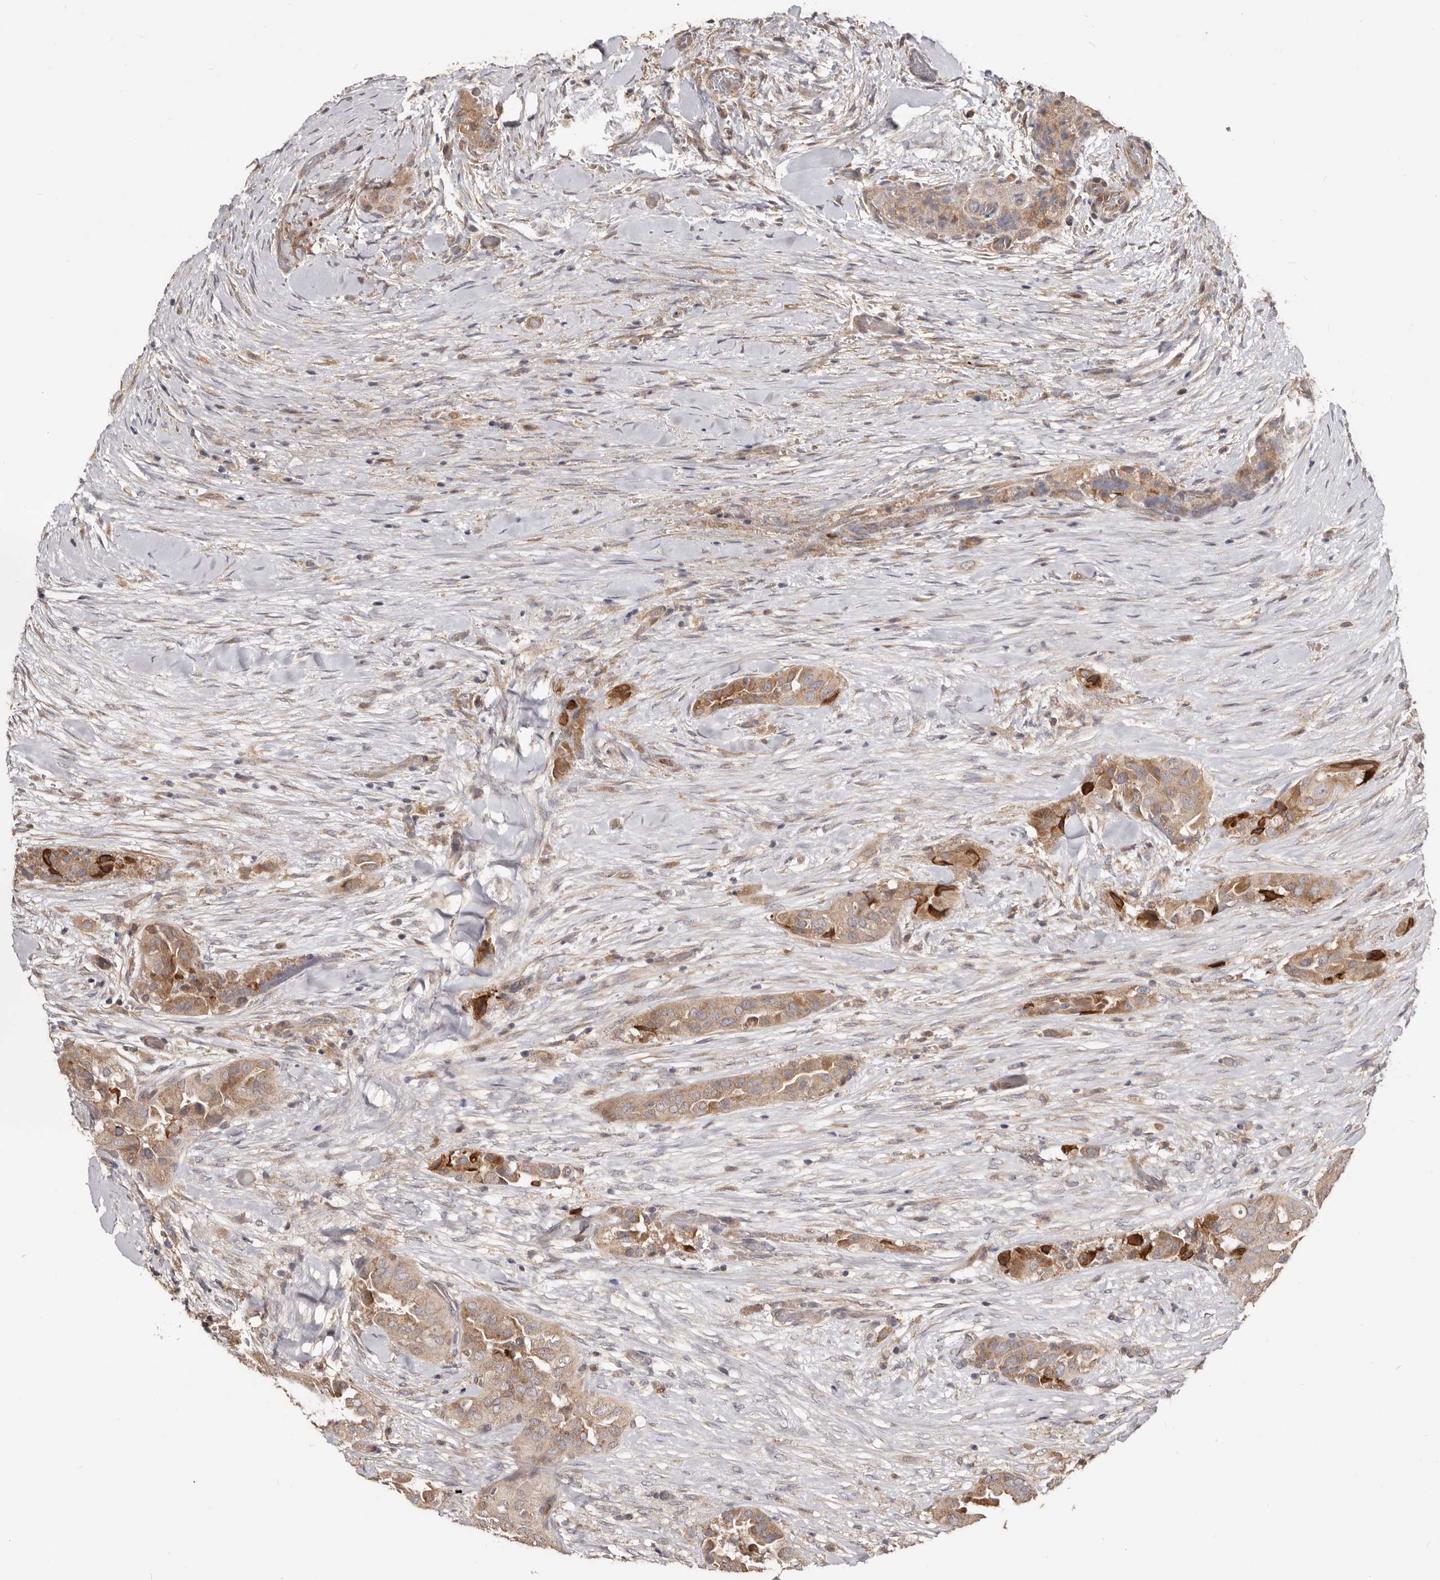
{"staining": {"intensity": "moderate", "quantity": ">75%", "location": "cytoplasmic/membranous"}, "tissue": "thyroid cancer", "cell_type": "Tumor cells", "image_type": "cancer", "snomed": [{"axis": "morphology", "description": "Papillary adenocarcinoma, NOS"}, {"axis": "topography", "description": "Thyroid gland"}], "caption": "Tumor cells reveal medium levels of moderate cytoplasmic/membranous positivity in approximately >75% of cells in human thyroid papillary adenocarcinoma. (brown staining indicates protein expression, while blue staining denotes nuclei).", "gene": "LRRC25", "patient": {"sex": "female", "age": 59}}